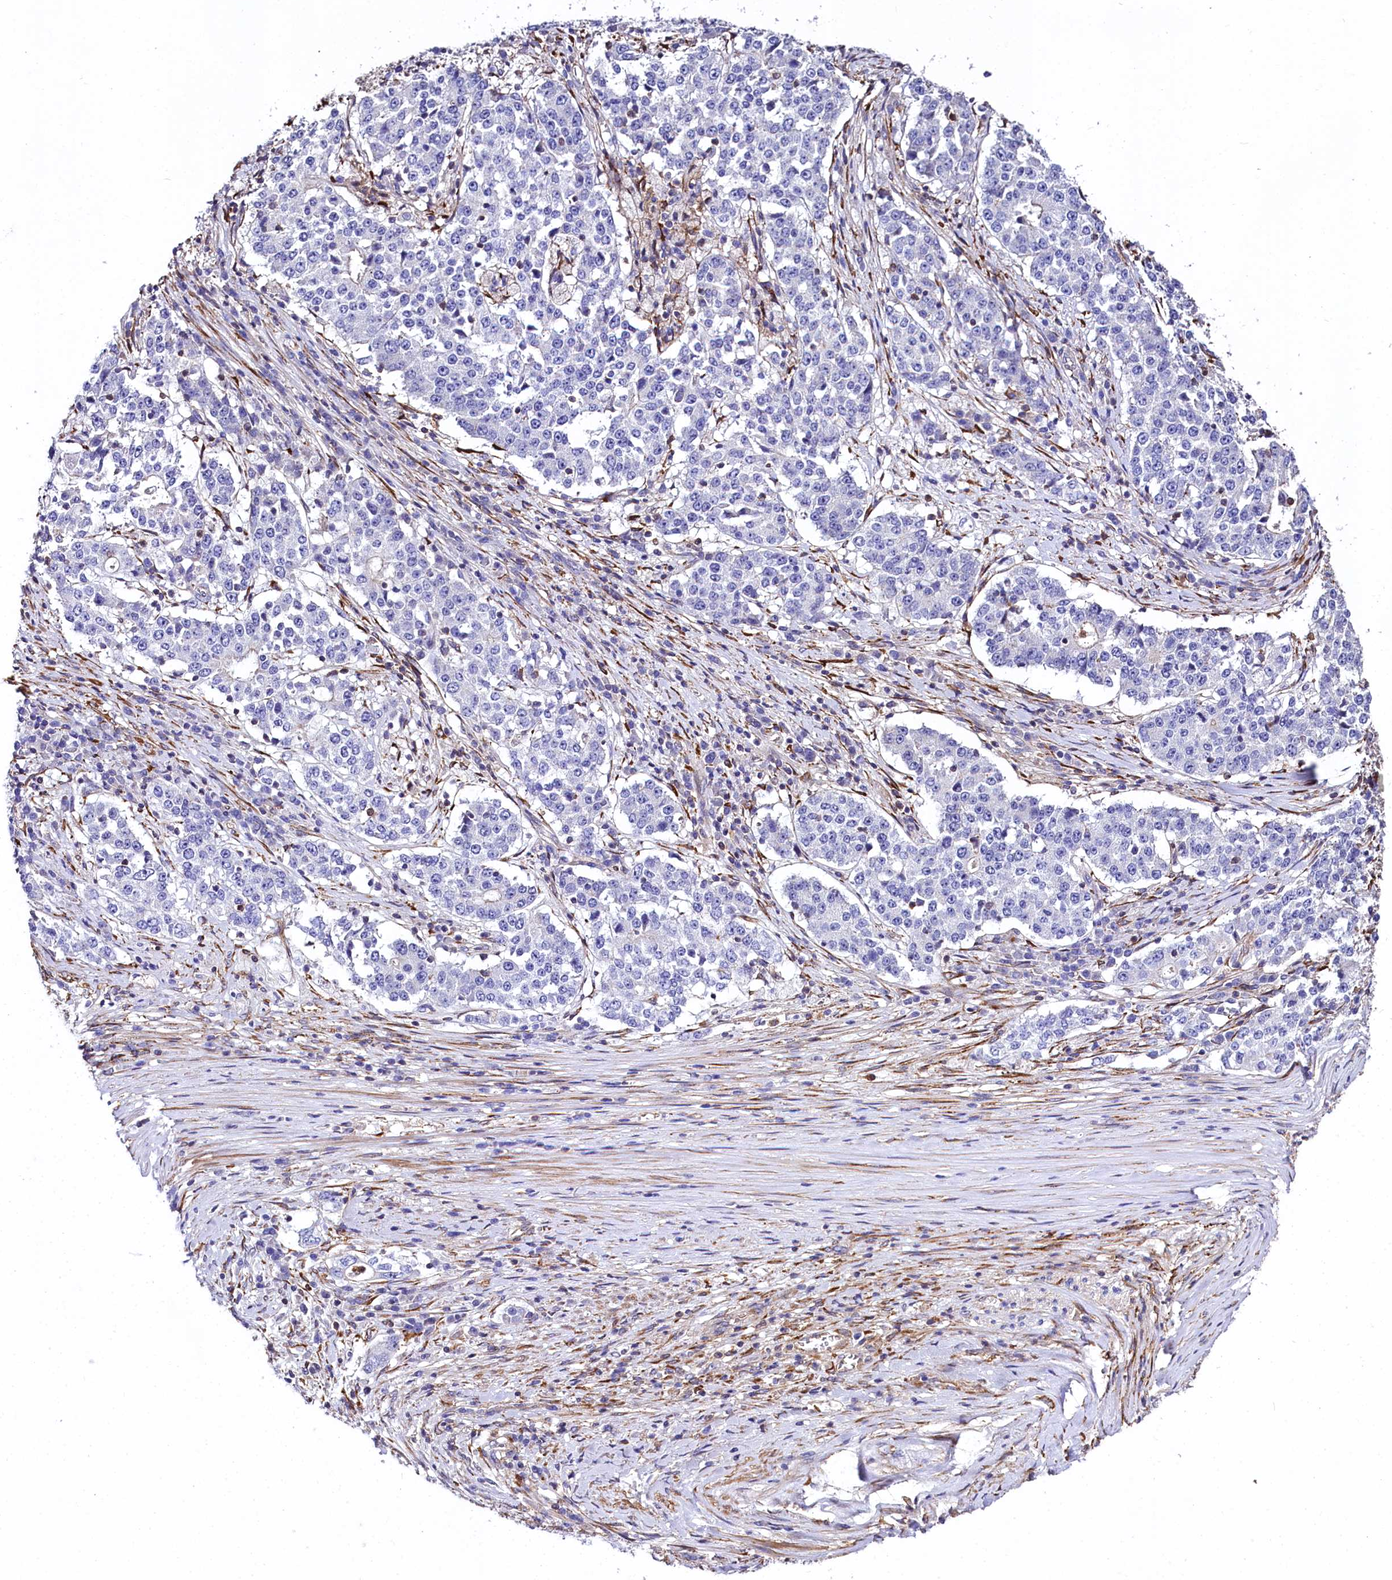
{"staining": {"intensity": "negative", "quantity": "none", "location": "none"}, "tissue": "stomach cancer", "cell_type": "Tumor cells", "image_type": "cancer", "snomed": [{"axis": "morphology", "description": "Adenocarcinoma, NOS"}, {"axis": "topography", "description": "Stomach"}], "caption": "Tumor cells are negative for protein expression in human stomach adenocarcinoma.", "gene": "FCHSD2", "patient": {"sex": "male", "age": 59}}